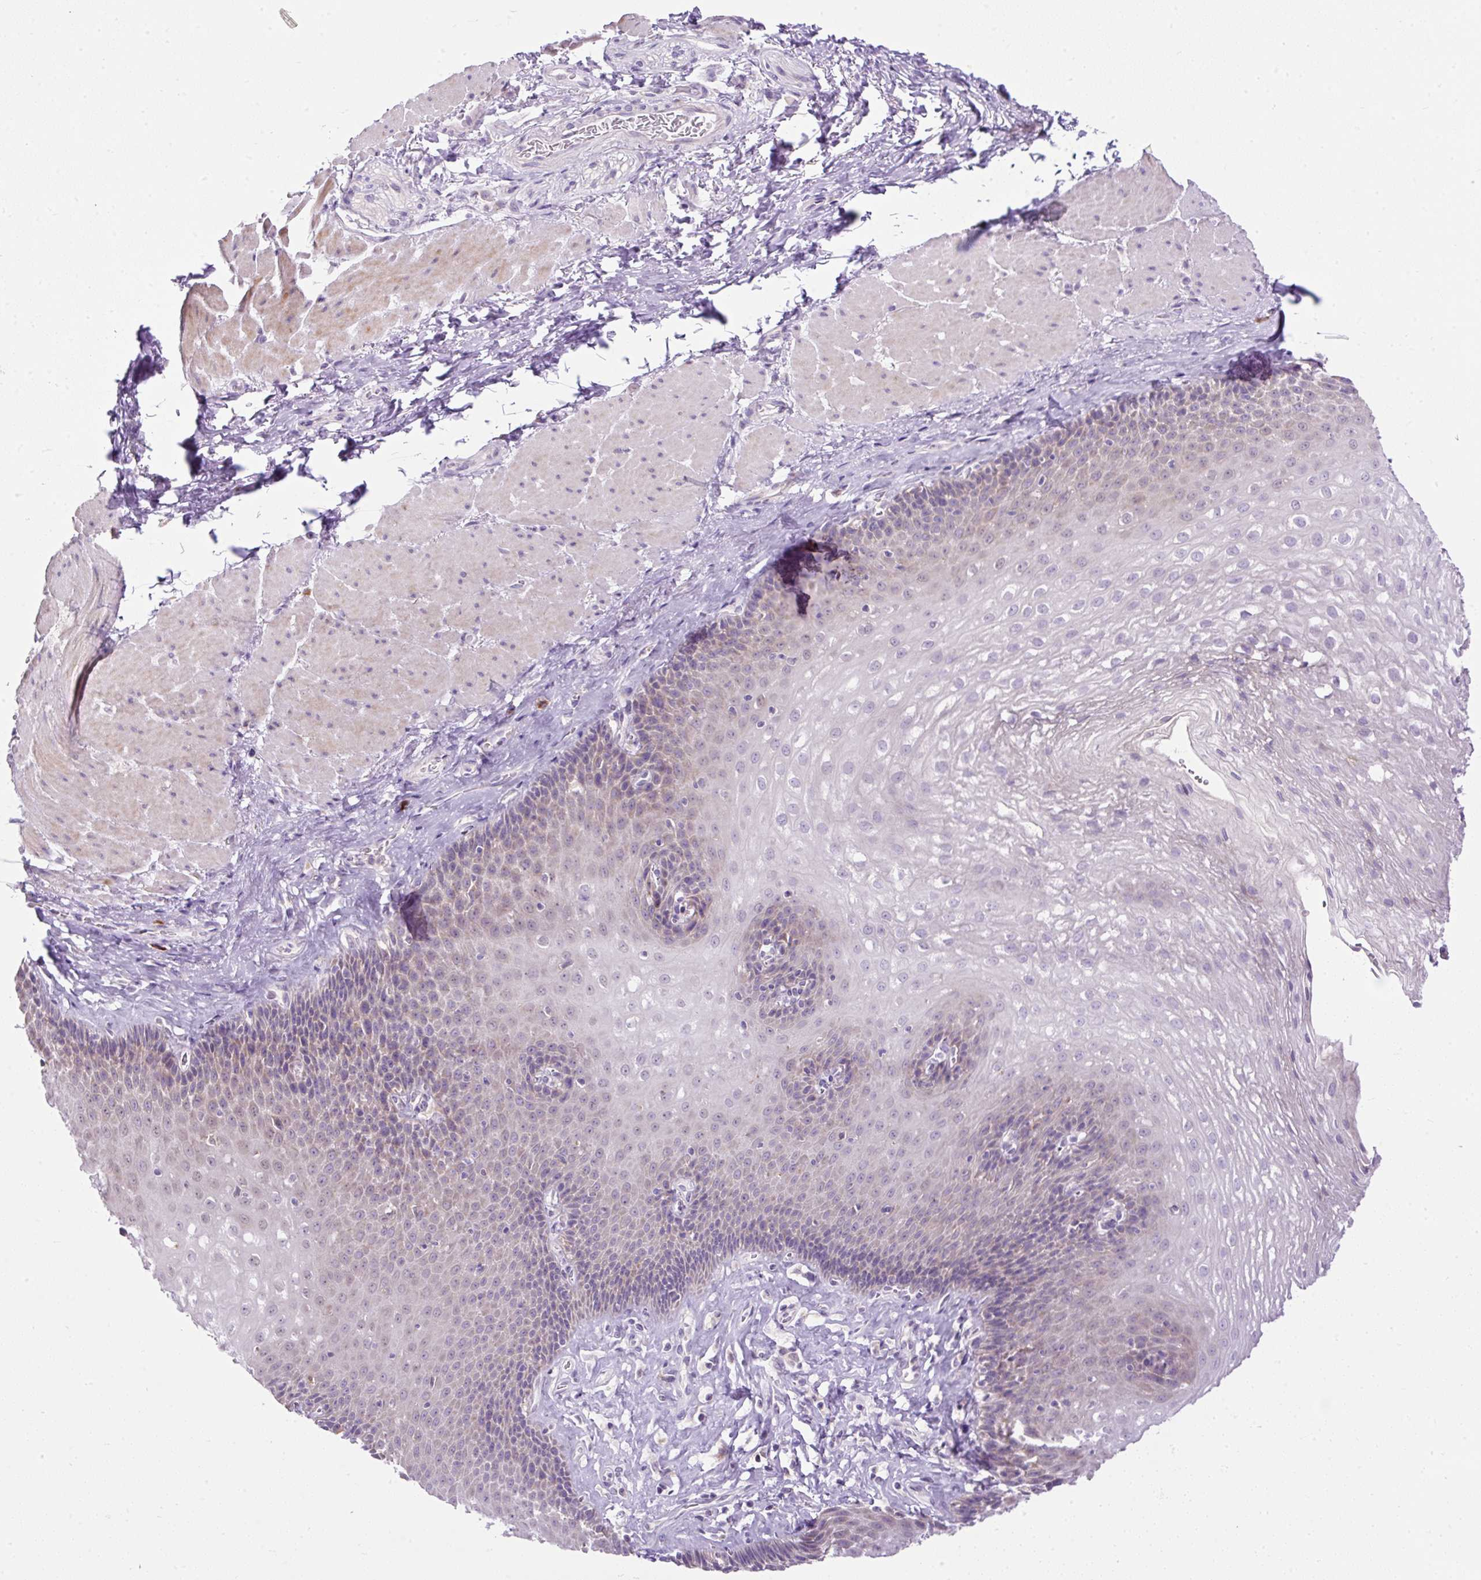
{"staining": {"intensity": "weak", "quantity": "25%-75%", "location": "cytoplasmic/membranous"}, "tissue": "esophagus", "cell_type": "Squamous epithelial cells", "image_type": "normal", "snomed": [{"axis": "morphology", "description": "Normal tissue, NOS"}, {"axis": "topography", "description": "Esophagus"}], "caption": "IHC staining of benign esophagus, which exhibits low levels of weak cytoplasmic/membranous staining in about 25%-75% of squamous epithelial cells indicating weak cytoplasmic/membranous protein staining. The staining was performed using DAB (3,3'-diaminobenzidine) (brown) for protein detection and nuclei were counterstained in hematoxylin (blue).", "gene": "FMC1", "patient": {"sex": "female", "age": 66}}